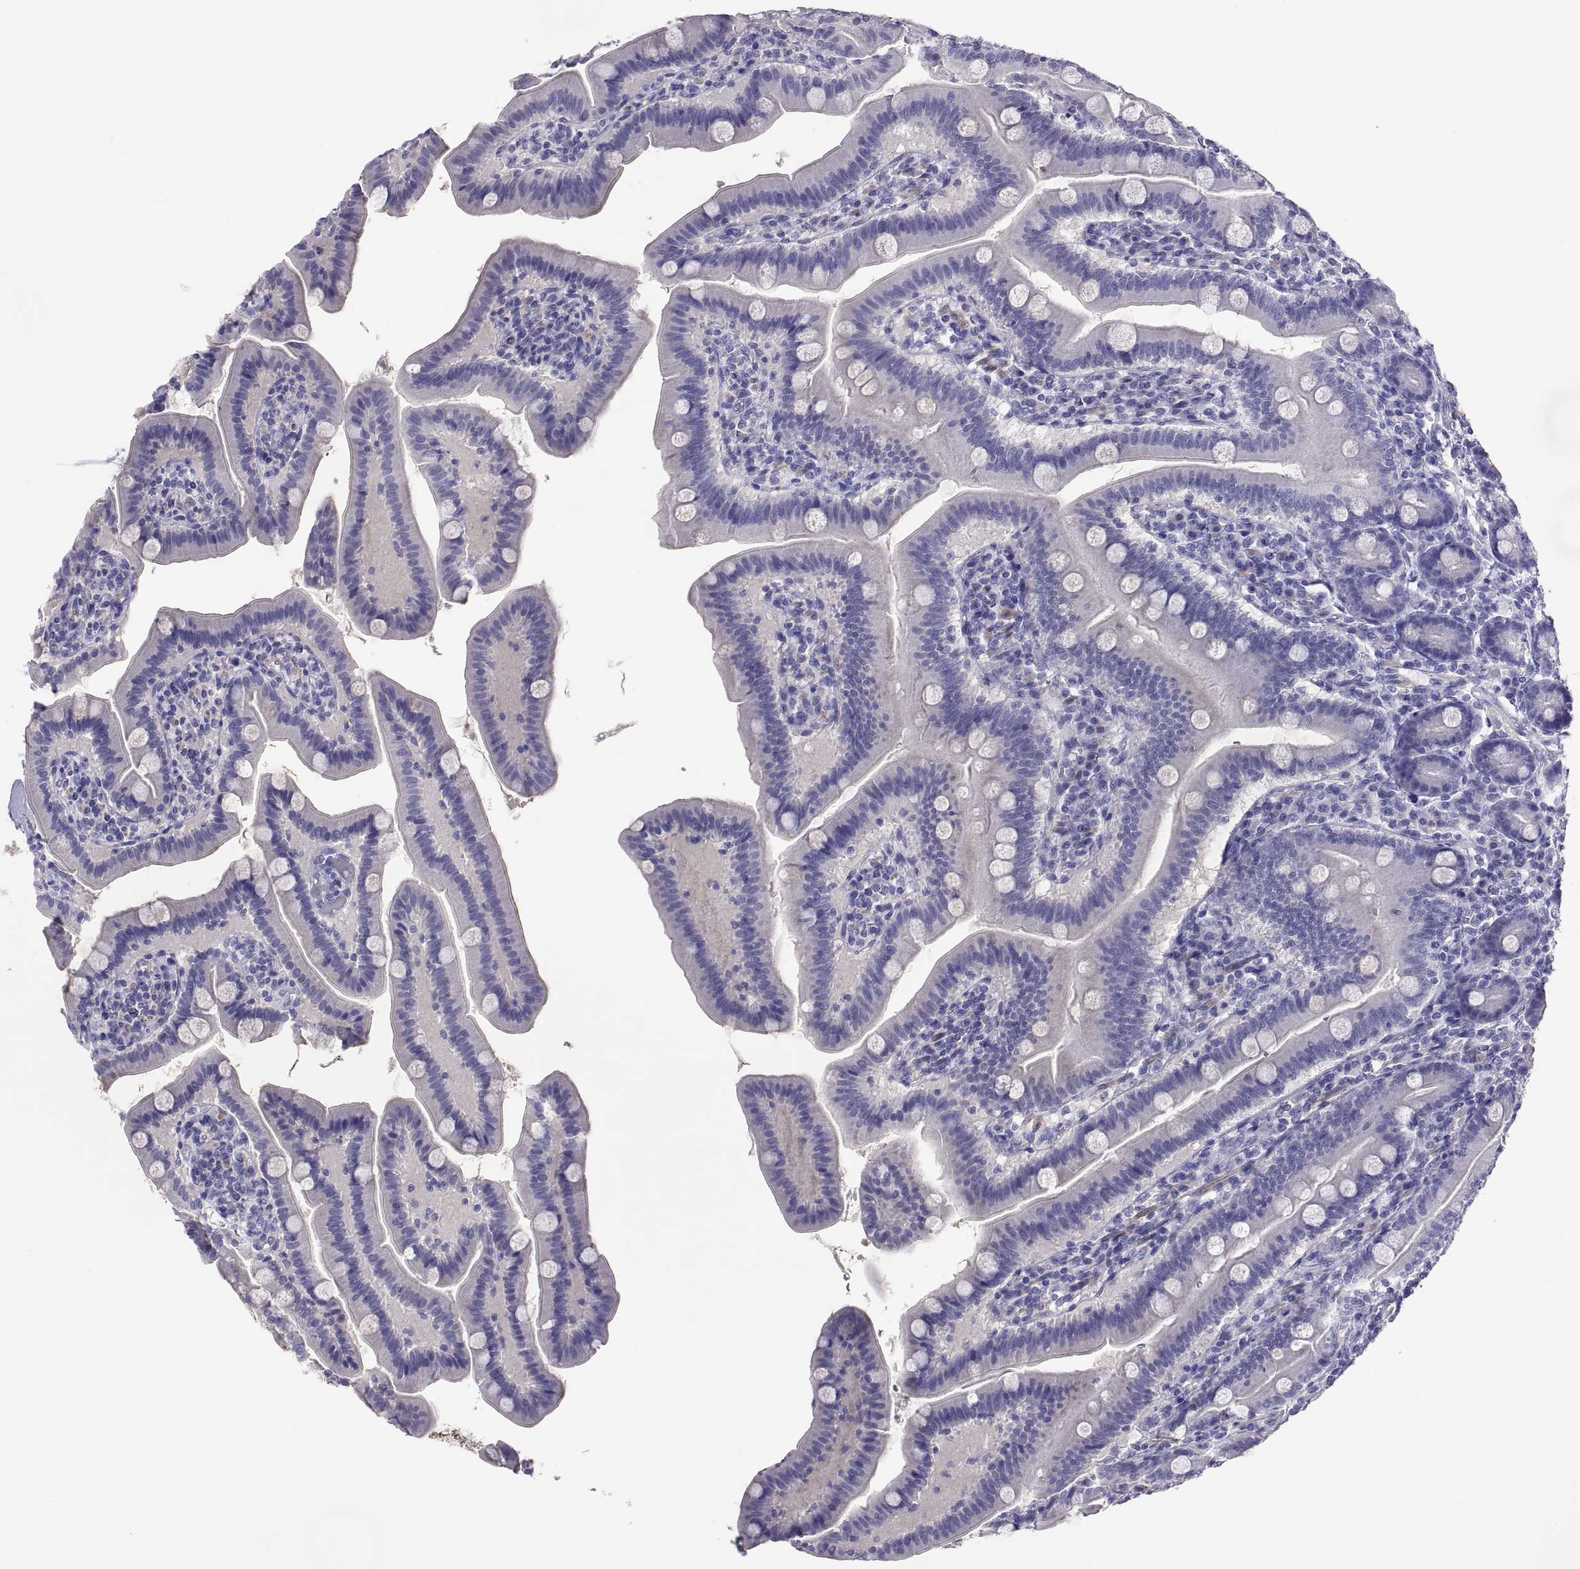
{"staining": {"intensity": "negative", "quantity": "none", "location": "none"}, "tissue": "small intestine", "cell_type": "Glandular cells", "image_type": "normal", "snomed": [{"axis": "morphology", "description": "Normal tissue, NOS"}, {"axis": "topography", "description": "Small intestine"}], "caption": "This is an immunohistochemistry (IHC) histopathology image of benign small intestine. There is no expression in glandular cells.", "gene": "BSPH1", "patient": {"sex": "male", "age": 66}}